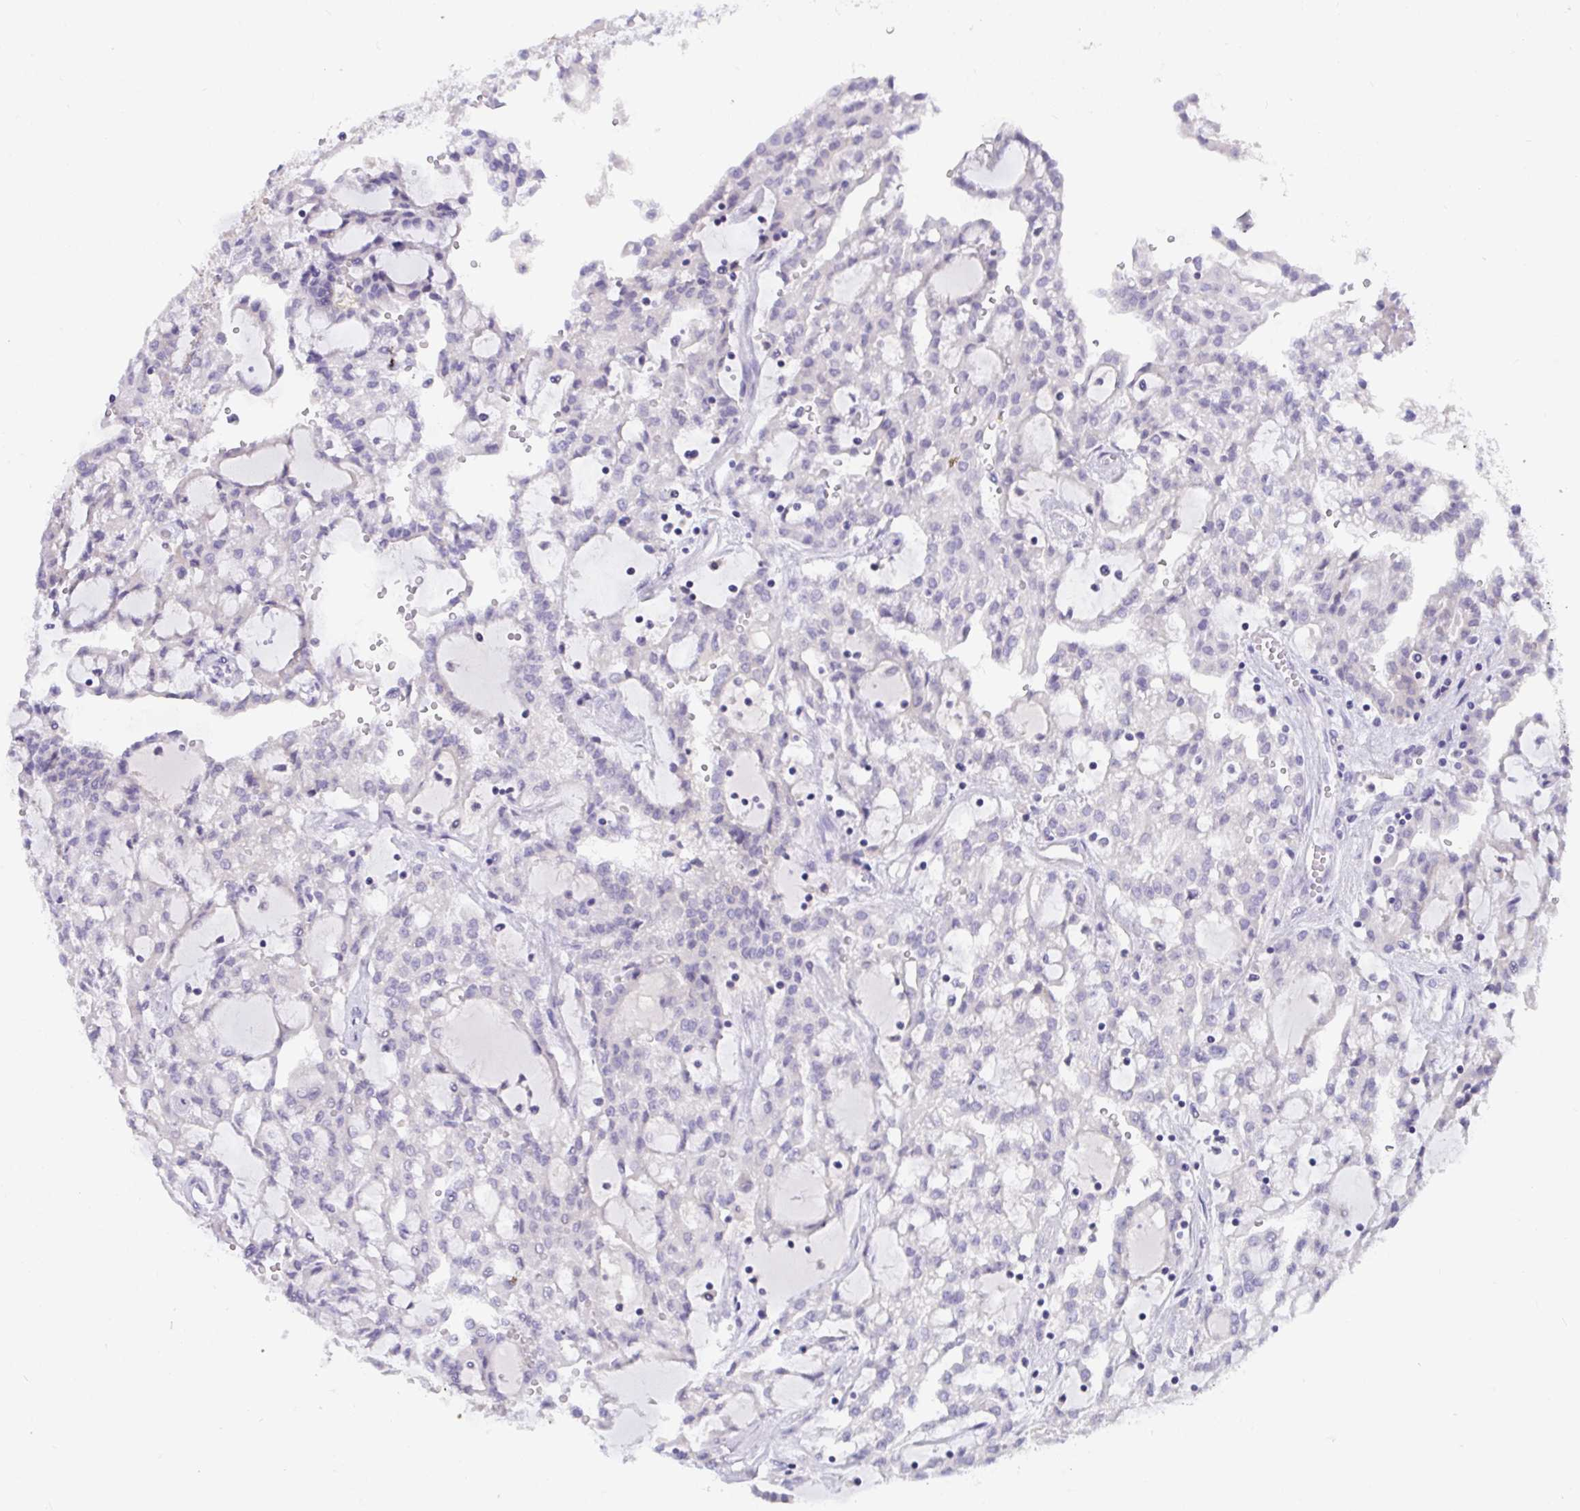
{"staining": {"intensity": "negative", "quantity": "none", "location": "none"}, "tissue": "renal cancer", "cell_type": "Tumor cells", "image_type": "cancer", "snomed": [{"axis": "morphology", "description": "Adenocarcinoma, NOS"}, {"axis": "topography", "description": "Kidney"}], "caption": "Immunohistochemistry image of human adenocarcinoma (renal) stained for a protein (brown), which shows no expression in tumor cells. (DAB (3,3'-diaminobenzidine) immunohistochemistry (IHC) with hematoxylin counter stain).", "gene": "SEMA6B", "patient": {"sex": "male", "age": 63}}